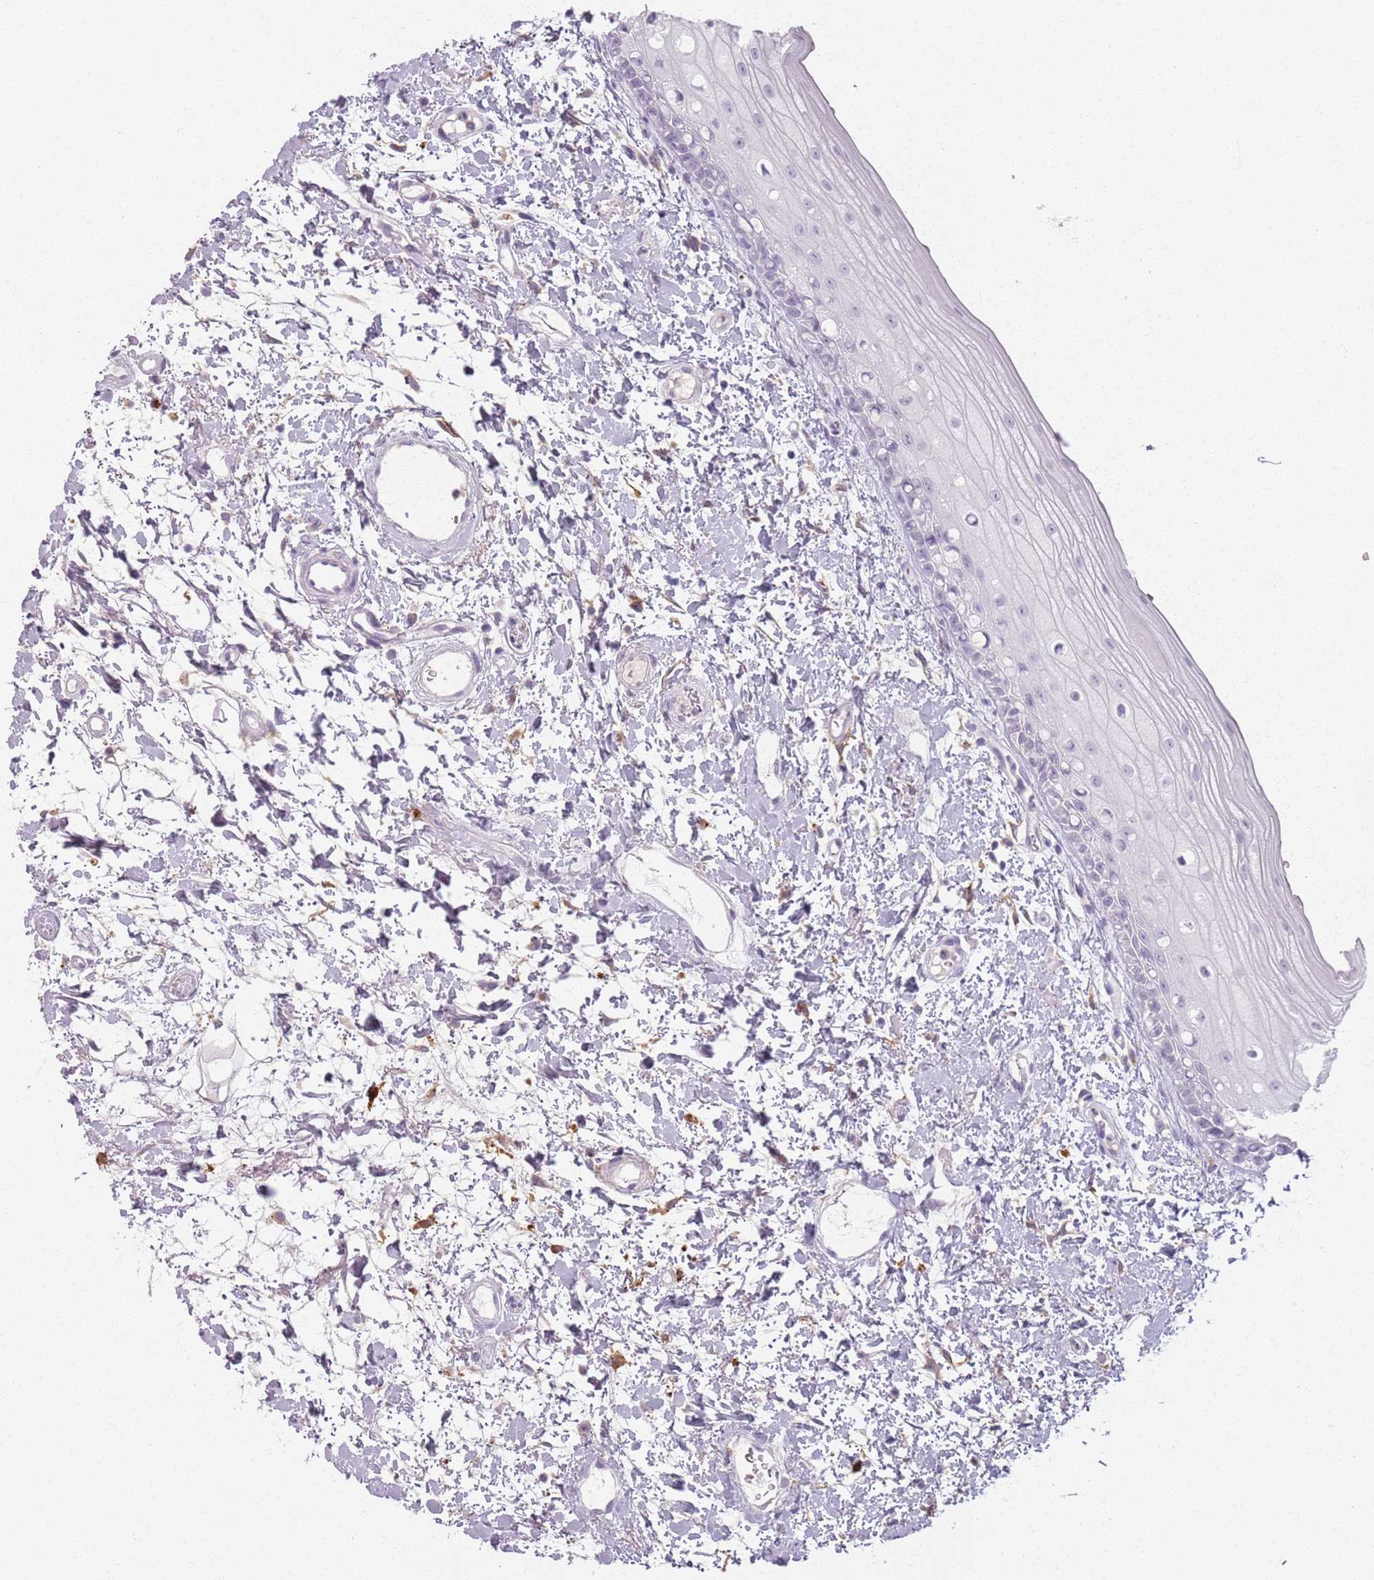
{"staining": {"intensity": "negative", "quantity": "none", "location": "none"}, "tissue": "oral mucosa", "cell_type": "Squamous epithelial cells", "image_type": "normal", "snomed": [{"axis": "morphology", "description": "Normal tissue, NOS"}, {"axis": "topography", "description": "Oral tissue"}], "caption": "This is a photomicrograph of immunohistochemistry staining of benign oral mucosa, which shows no staining in squamous epithelial cells. The staining was performed using DAB (3,3'-diaminobenzidine) to visualize the protein expression in brown, while the nuclei were stained in blue with hematoxylin (Magnification: 20x).", "gene": "GDPGP1", "patient": {"sex": "female", "age": 76}}